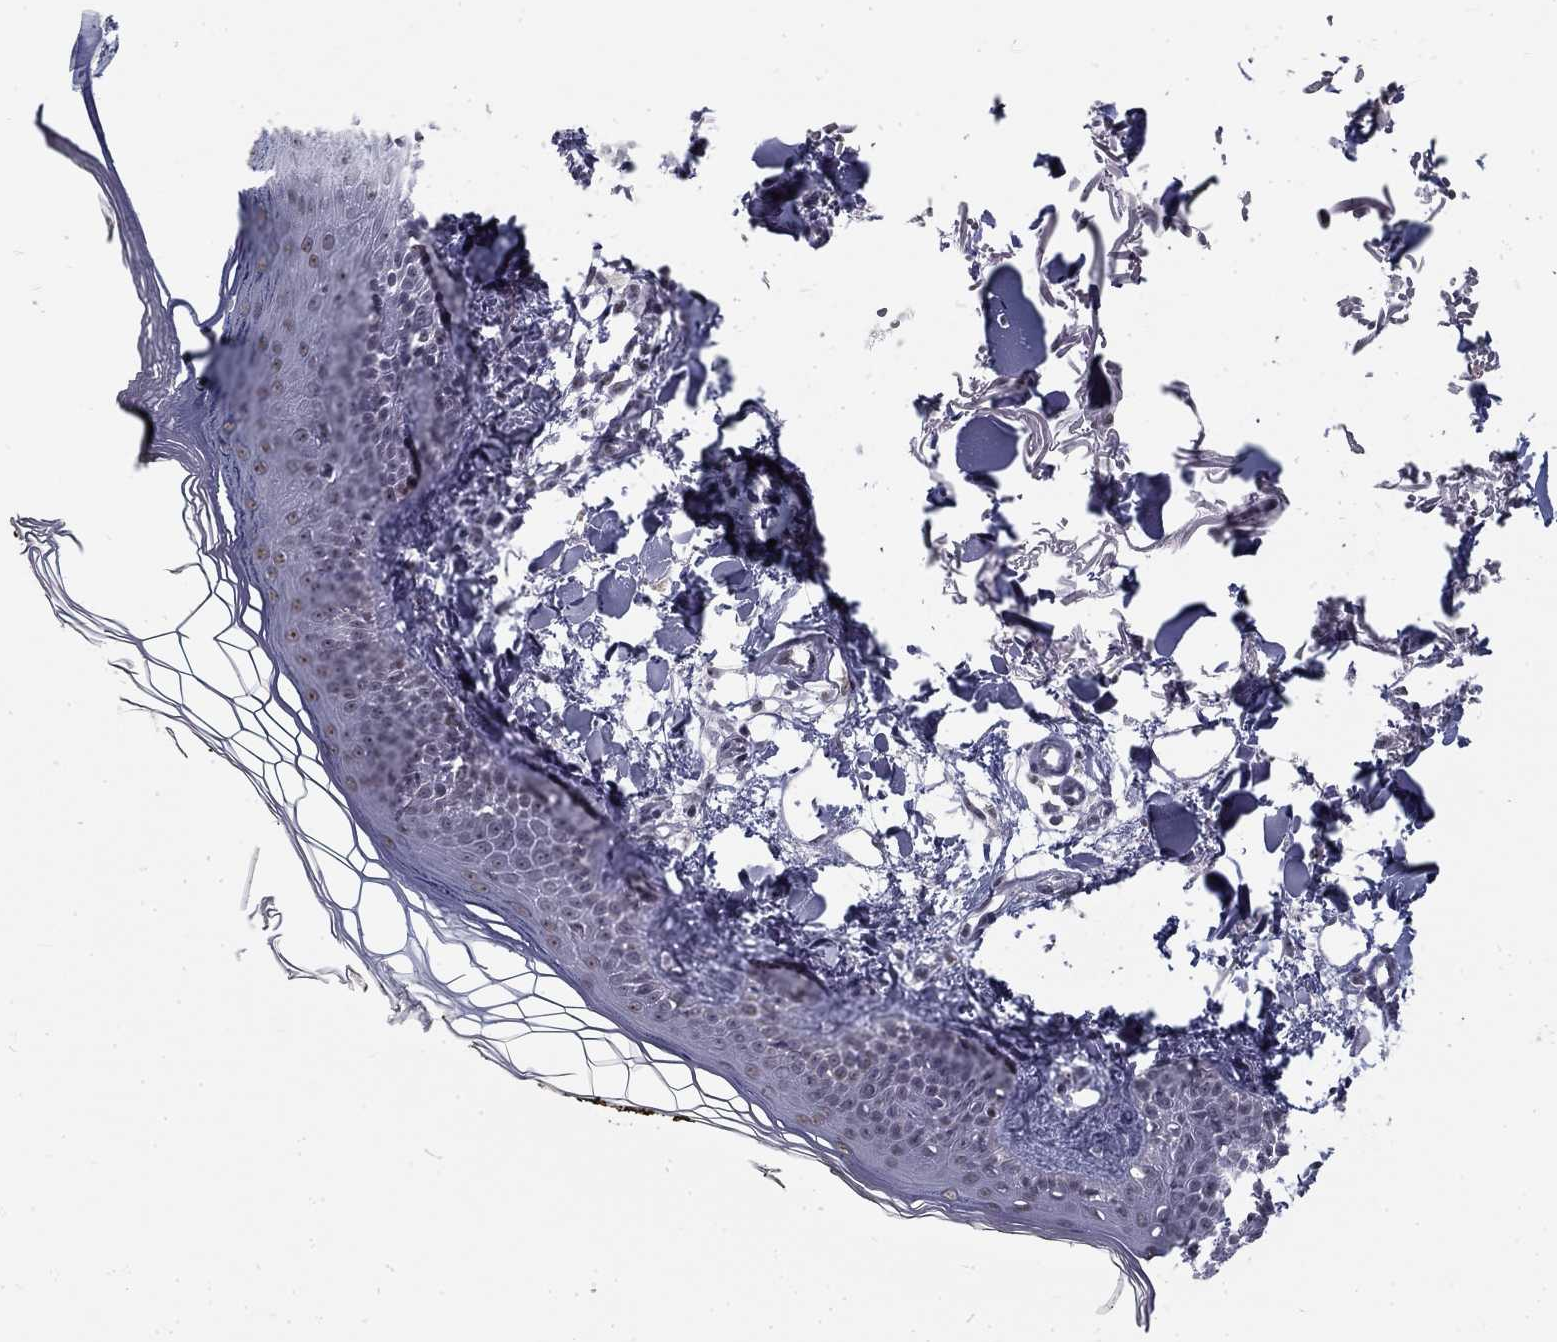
{"staining": {"intensity": "negative", "quantity": "none", "location": "none"}, "tissue": "skin", "cell_type": "Fibroblasts", "image_type": "normal", "snomed": [{"axis": "morphology", "description": "Normal tissue, NOS"}, {"axis": "topography", "description": "Skin"}], "caption": "Skin stained for a protein using immunohistochemistry (IHC) demonstrates no positivity fibroblasts.", "gene": "SNORC", "patient": {"sex": "male", "age": 76}}